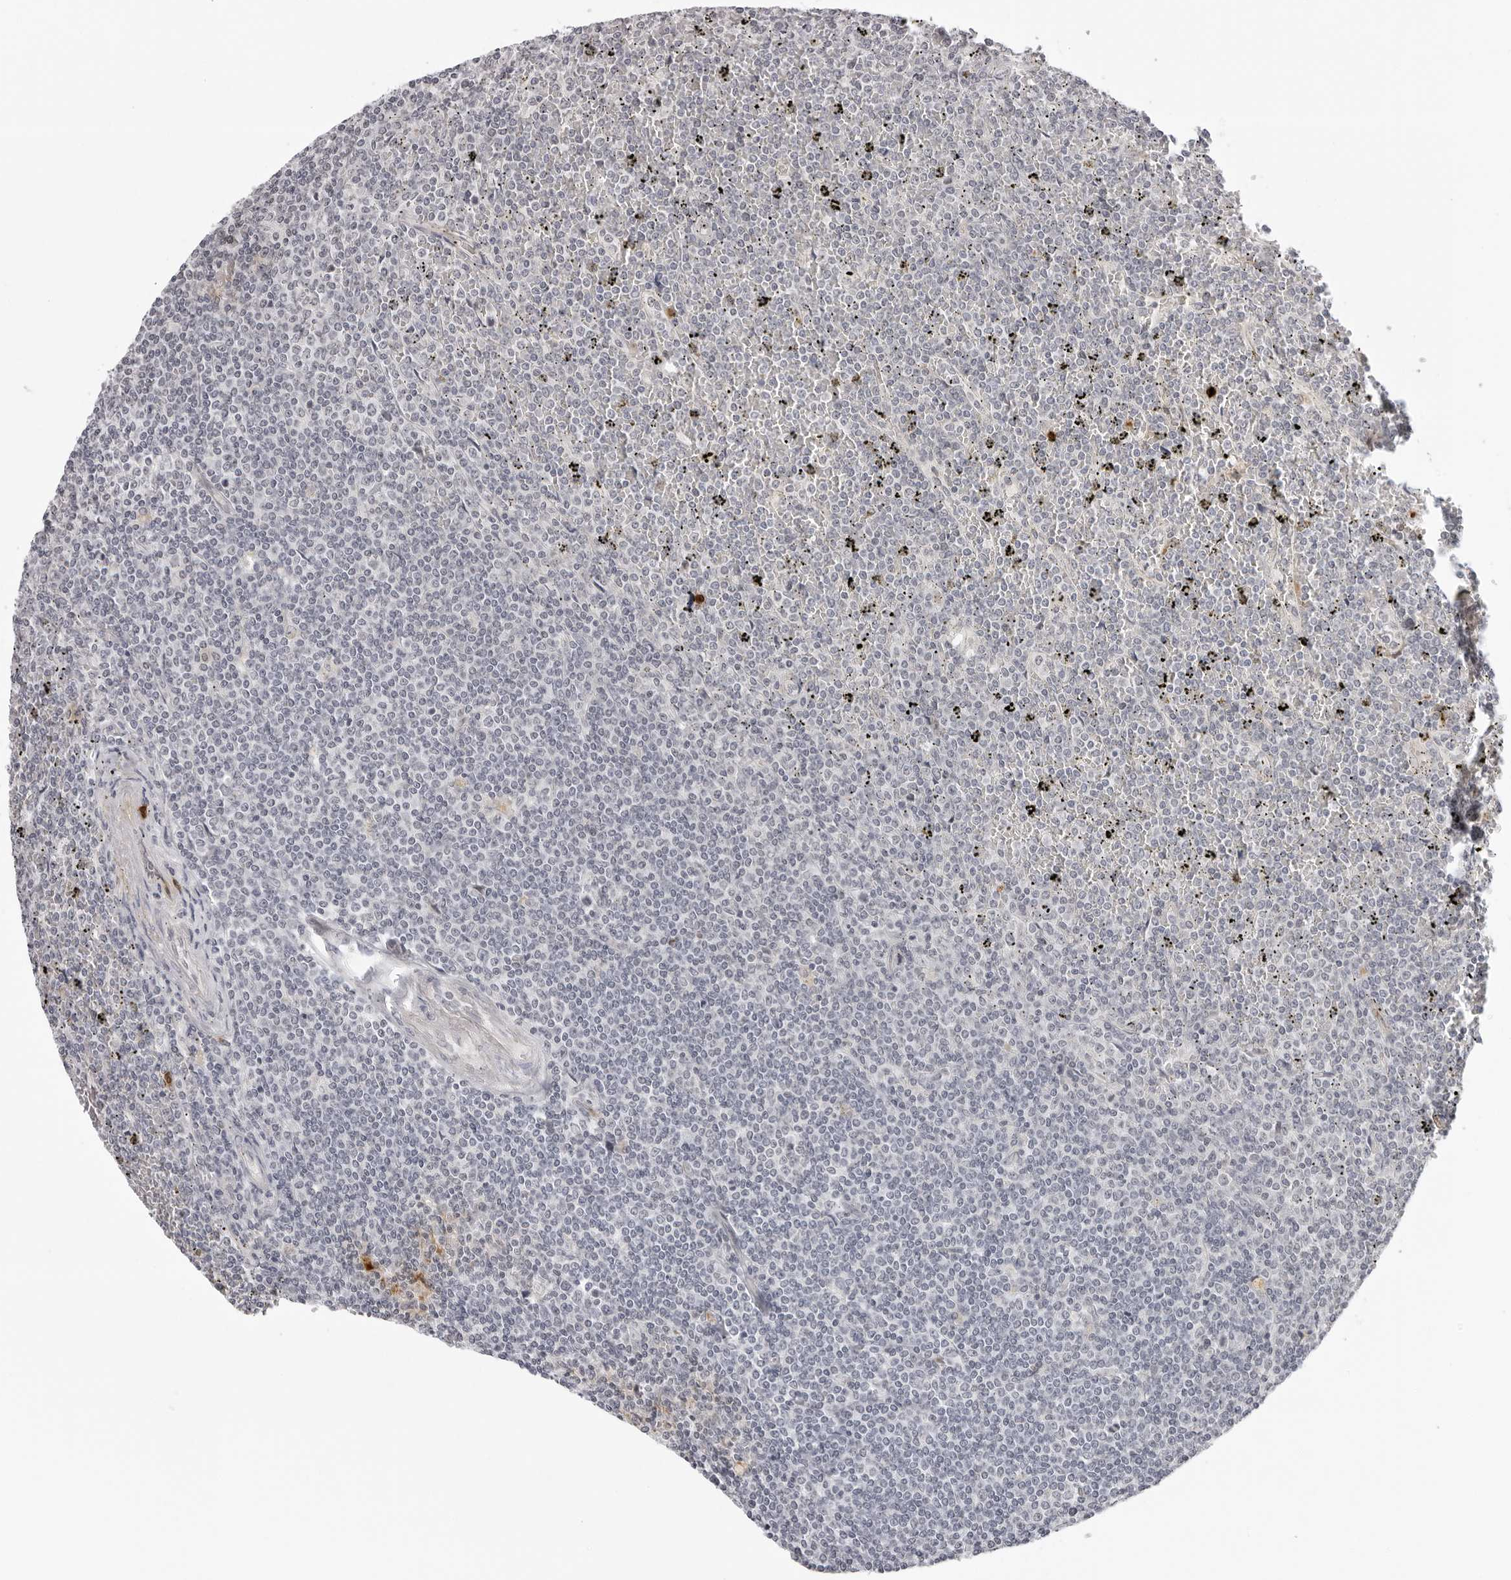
{"staining": {"intensity": "negative", "quantity": "none", "location": "none"}, "tissue": "lymphoma", "cell_type": "Tumor cells", "image_type": "cancer", "snomed": [{"axis": "morphology", "description": "Malignant lymphoma, non-Hodgkin's type, Low grade"}, {"axis": "topography", "description": "Spleen"}], "caption": "There is no significant staining in tumor cells of lymphoma.", "gene": "STRADB", "patient": {"sex": "female", "age": 19}}